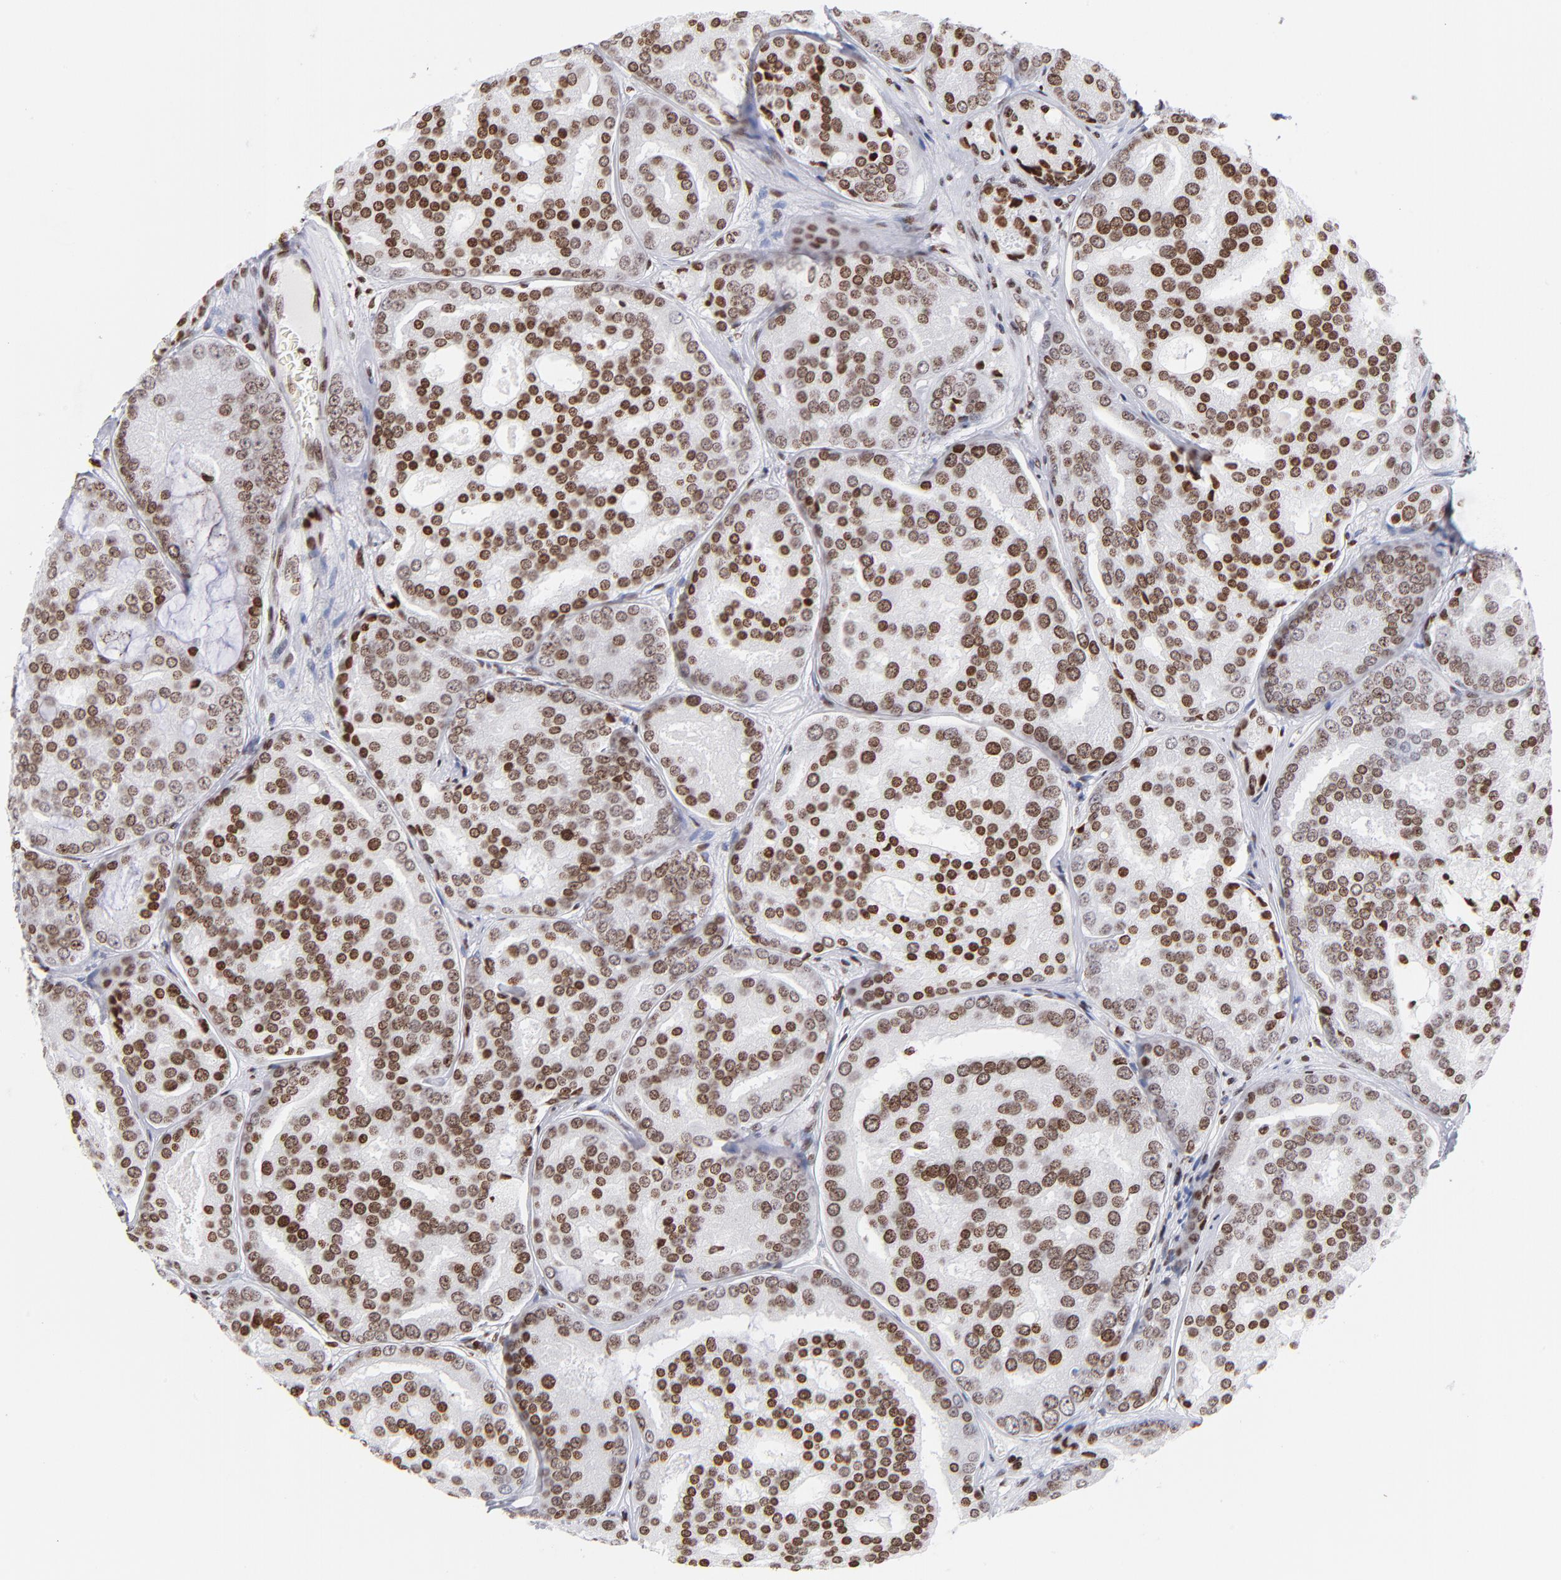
{"staining": {"intensity": "strong", "quantity": ">75%", "location": "nuclear"}, "tissue": "prostate cancer", "cell_type": "Tumor cells", "image_type": "cancer", "snomed": [{"axis": "morphology", "description": "Adenocarcinoma, High grade"}, {"axis": "topography", "description": "Prostate"}], "caption": "About >75% of tumor cells in high-grade adenocarcinoma (prostate) demonstrate strong nuclear protein positivity as visualized by brown immunohistochemical staining.", "gene": "RTL4", "patient": {"sex": "male", "age": 64}}